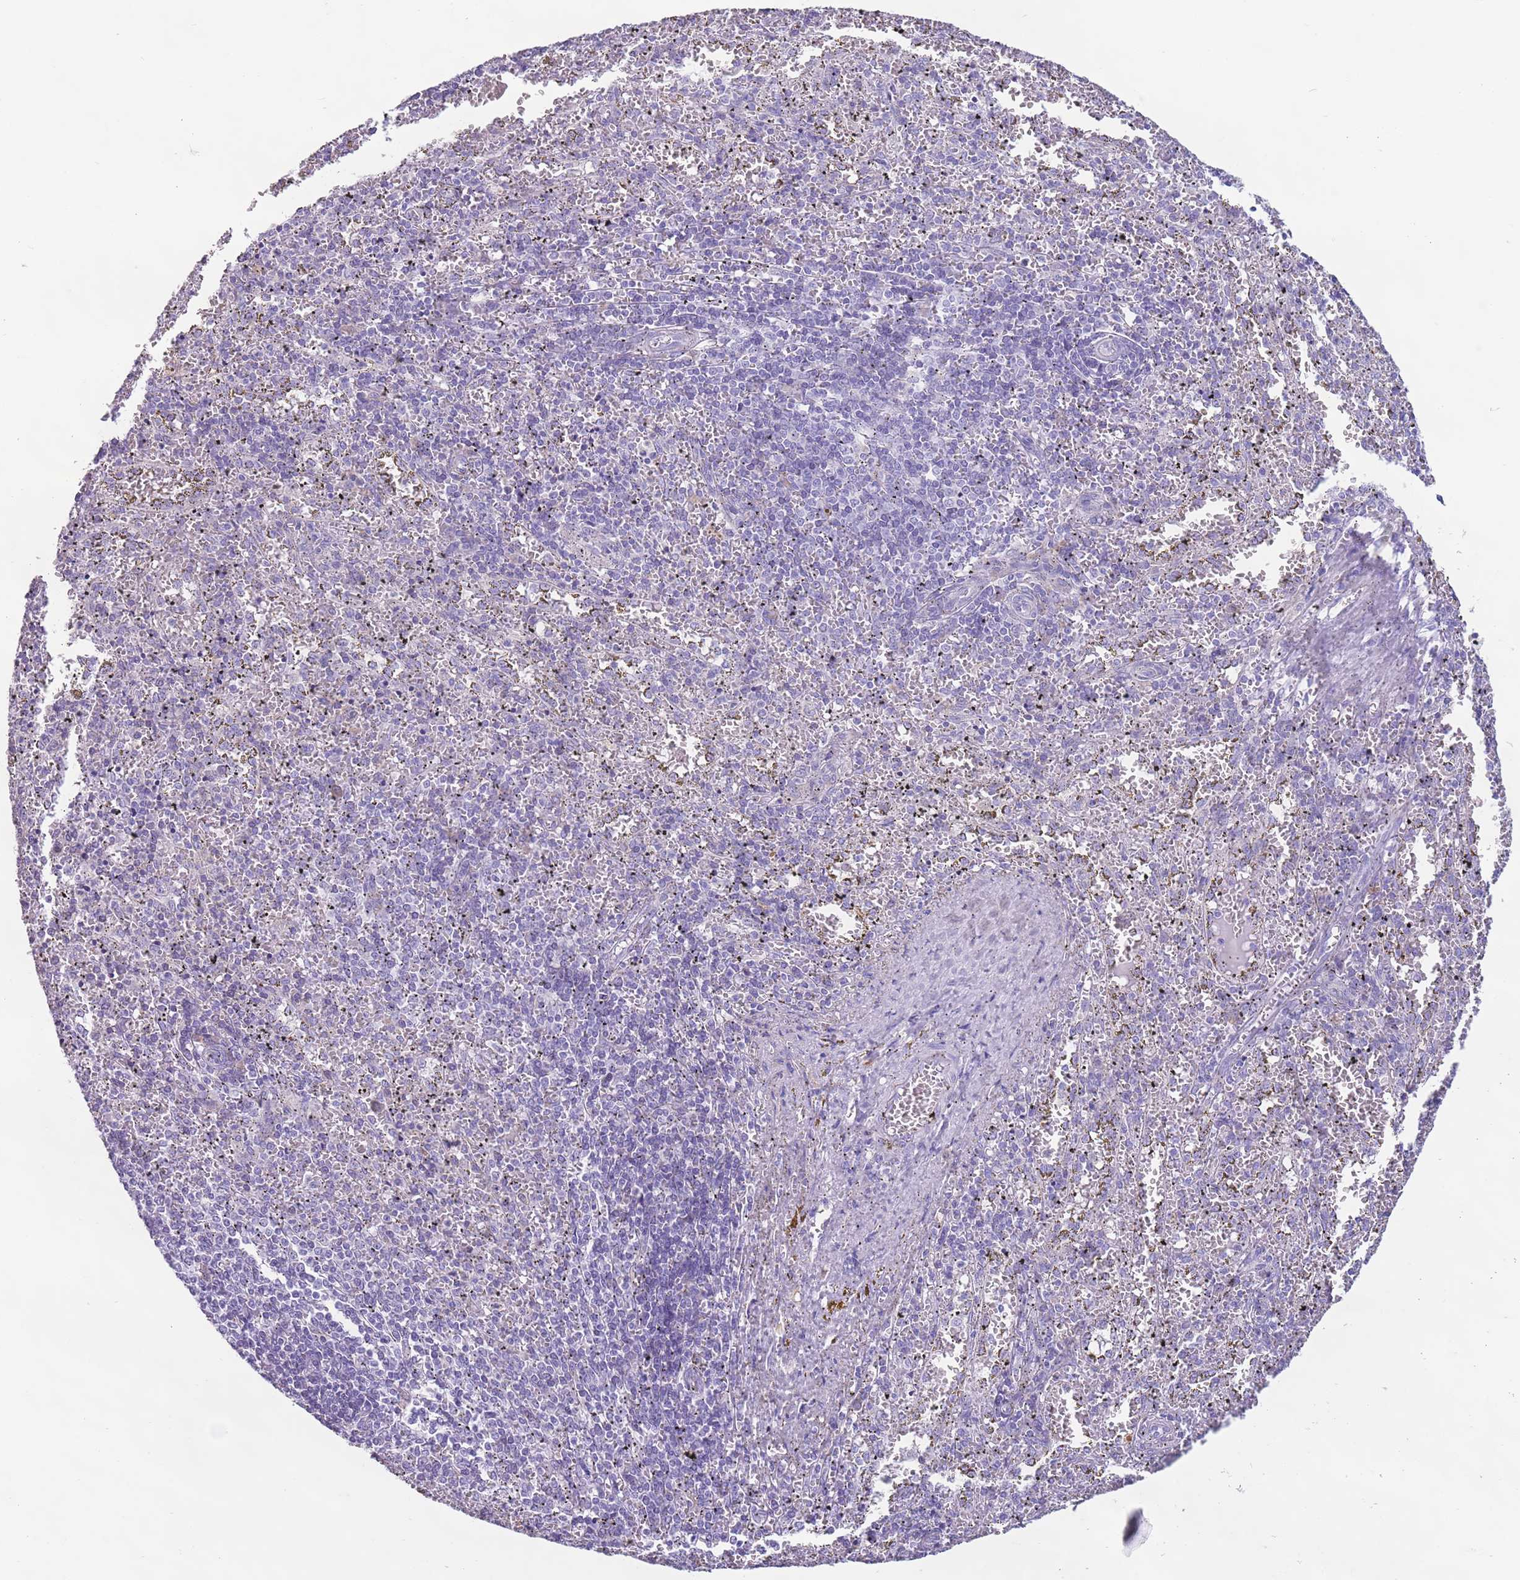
{"staining": {"intensity": "negative", "quantity": "none", "location": "none"}, "tissue": "spleen", "cell_type": "Cells in red pulp", "image_type": "normal", "snomed": [{"axis": "morphology", "description": "Normal tissue, NOS"}, {"axis": "topography", "description": "Spleen"}], "caption": "This is a image of IHC staining of unremarkable spleen, which shows no expression in cells in red pulp. Brightfield microscopy of immunohistochemistry stained with DAB (brown) and hematoxylin (blue), captured at high magnification.", "gene": "HYOU1", "patient": {"sex": "male", "age": 11}}